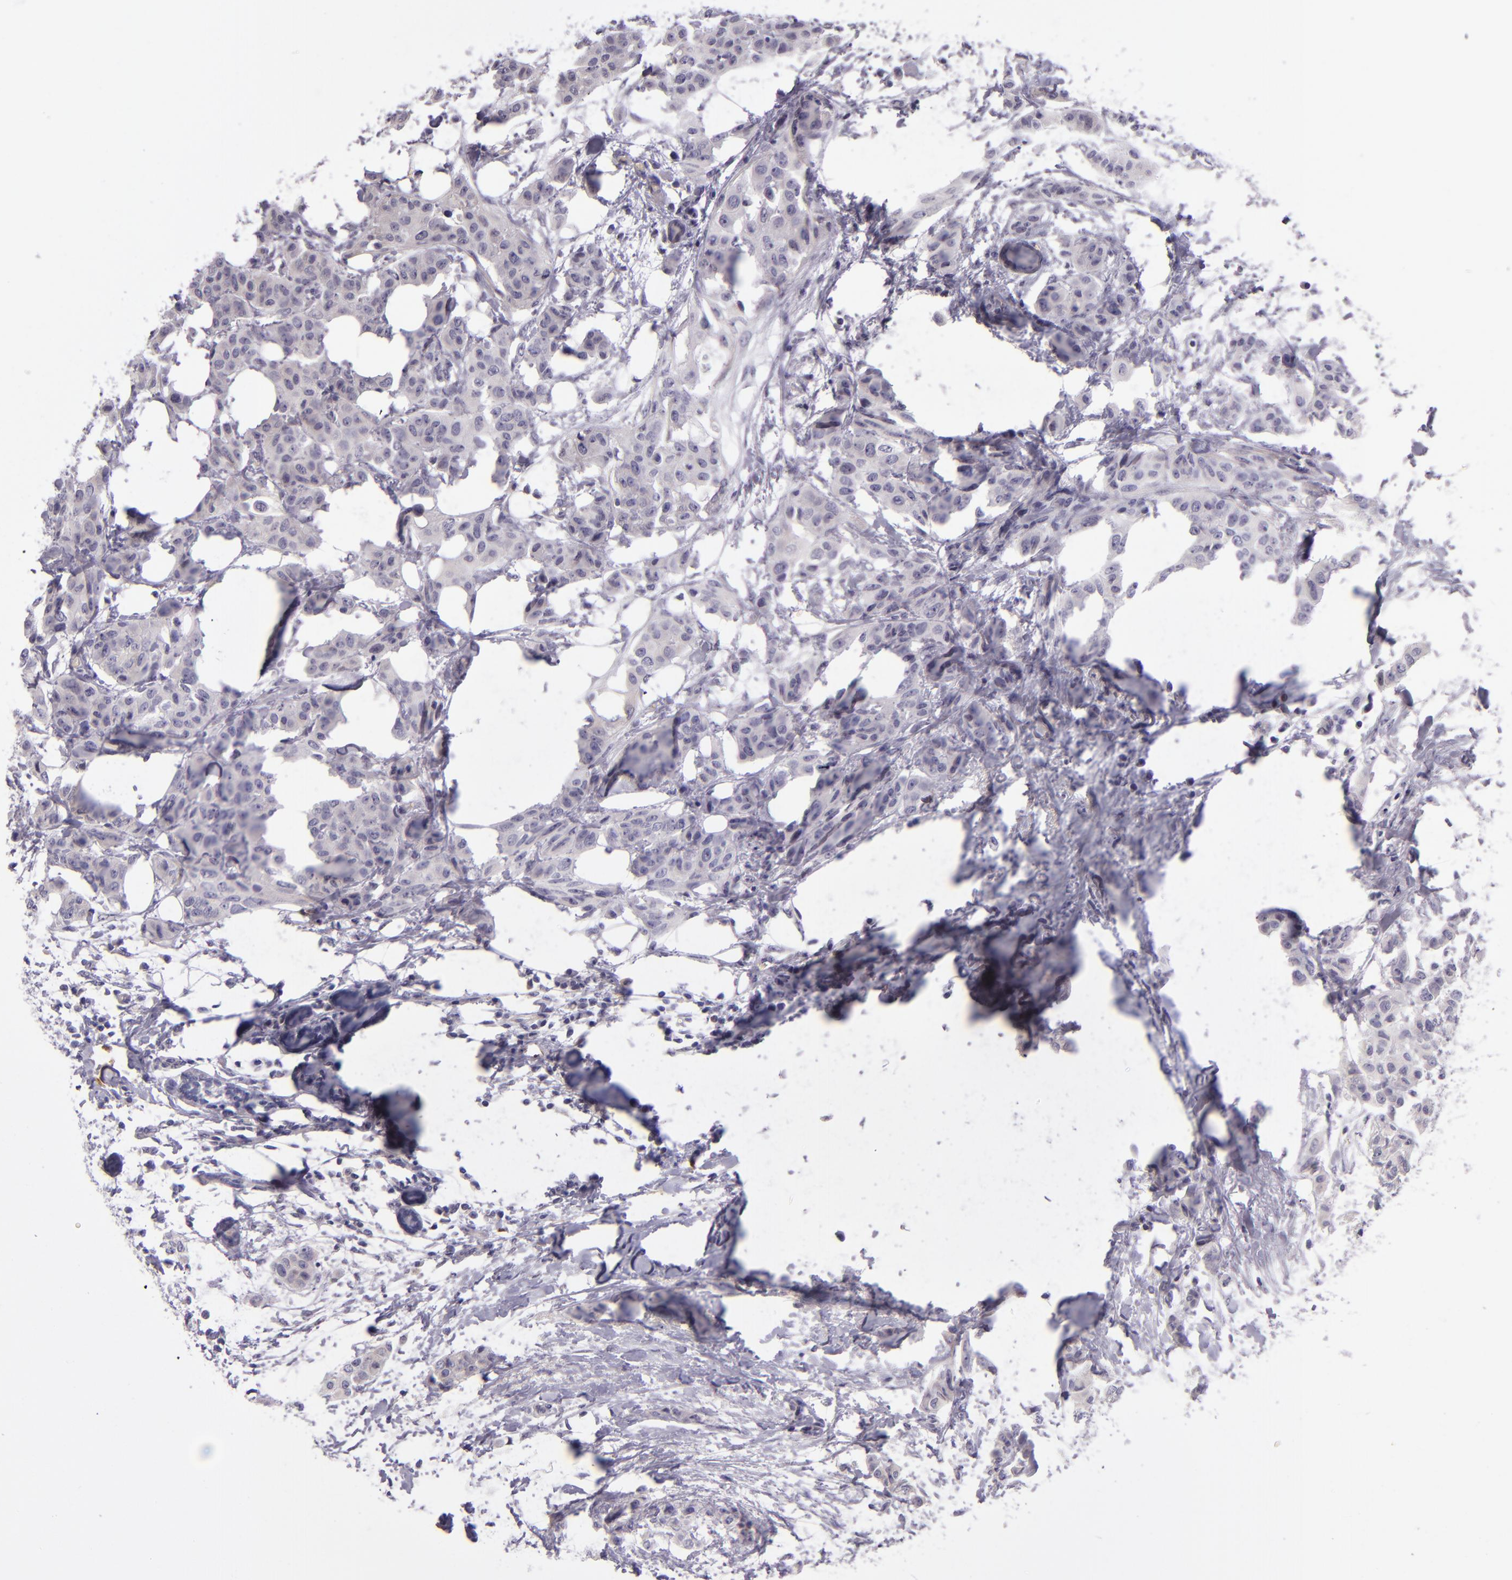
{"staining": {"intensity": "negative", "quantity": "none", "location": "none"}, "tissue": "breast cancer", "cell_type": "Tumor cells", "image_type": "cancer", "snomed": [{"axis": "morphology", "description": "Duct carcinoma"}, {"axis": "topography", "description": "Breast"}], "caption": "Tumor cells show no significant protein positivity in breast cancer (intraductal carcinoma).", "gene": "SNCB", "patient": {"sex": "female", "age": 40}}